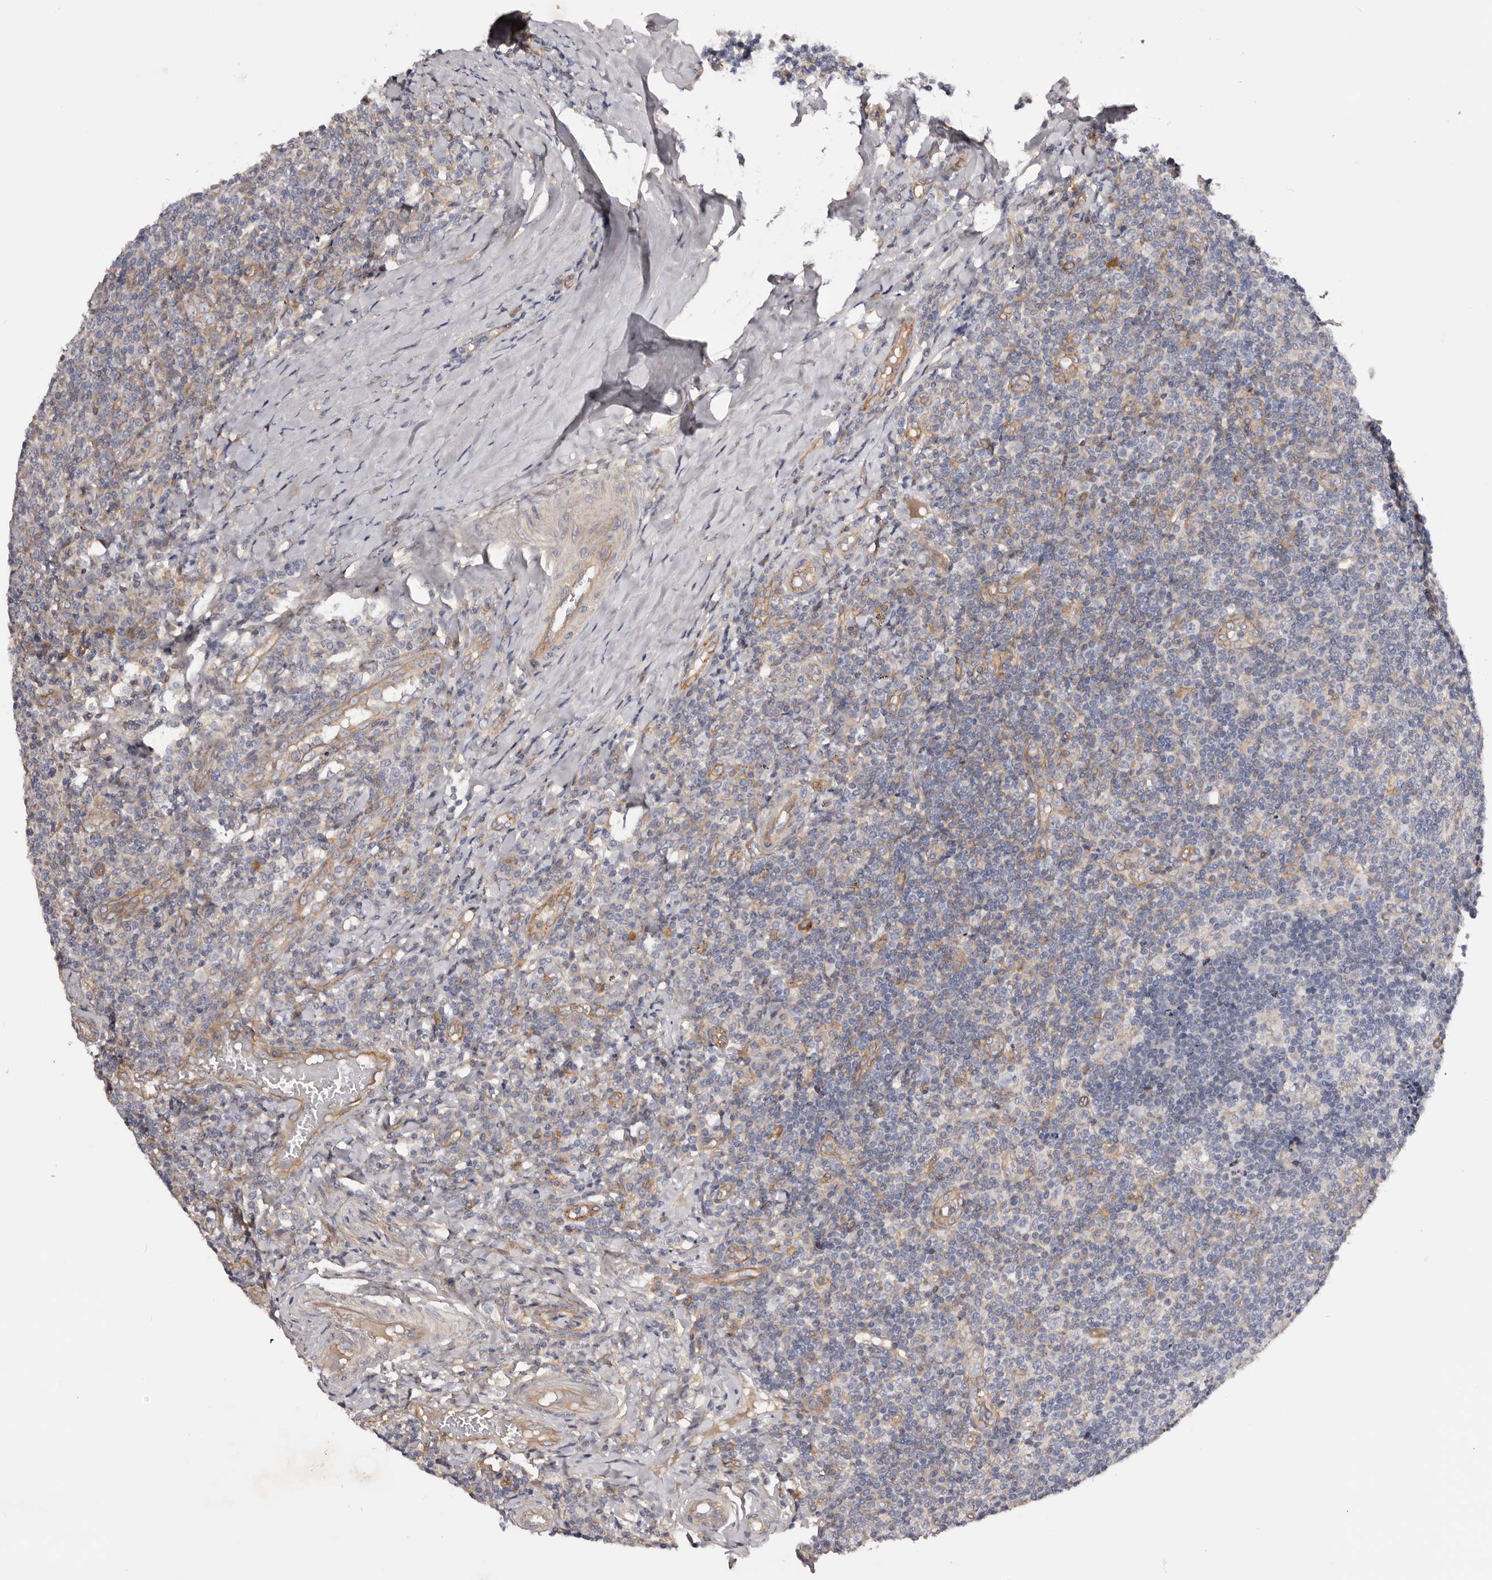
{"staining": {"intensity": "negative", "quantity": "none", "location": "none"}, "tissue": "tonsil", "cell_type": "Germinal center cells", "image_type": "normal", "snomed": [{"axis": "morphology", "description": "Normal tissue, NOS"}, {"axis": "topography", "description": "Tonsil"}], "caption": "This is an IHC histopathology image of benign human tonsil. There is no staining in germinal center cells.", "gene": "DMRT2", "patient": {"sex": "female", "age": 19}}